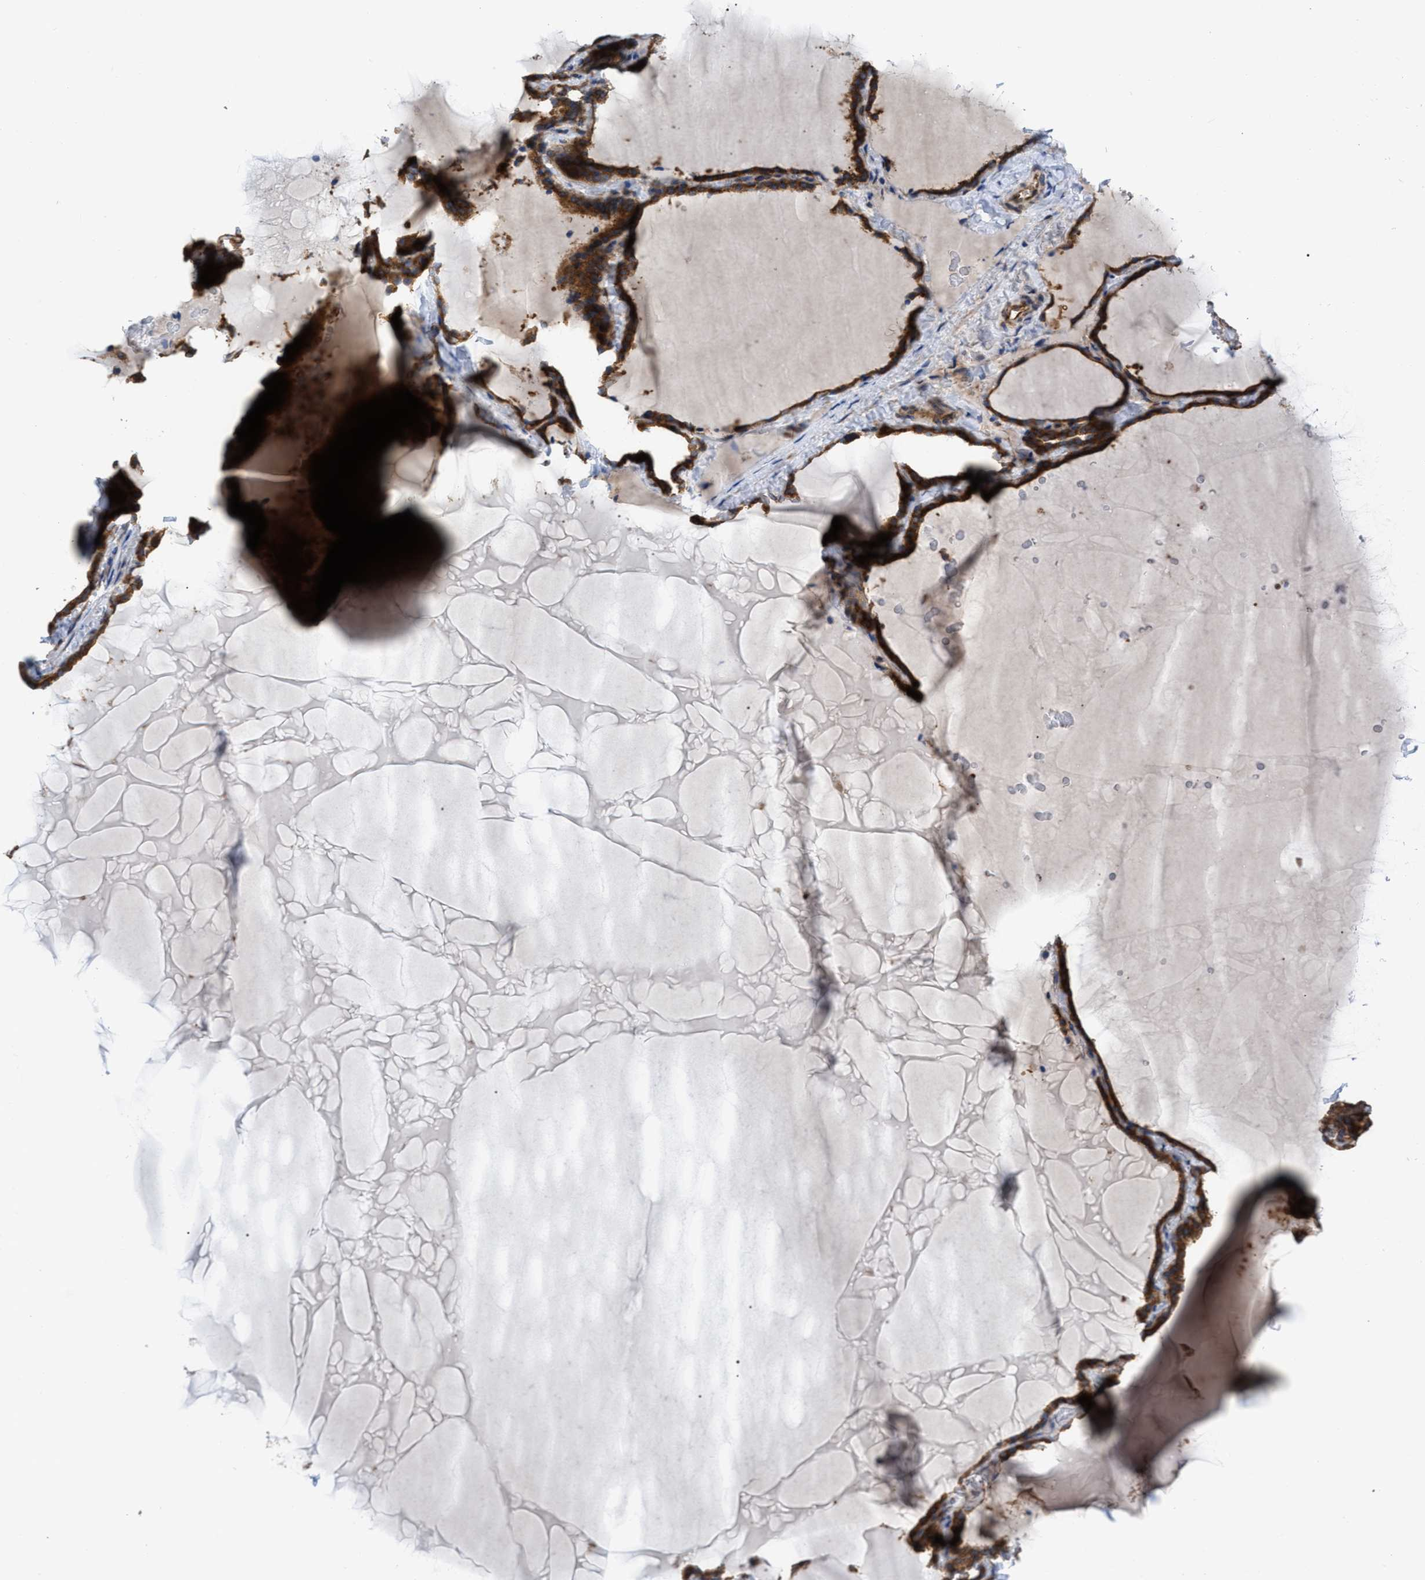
{"staining": {"intensity": "strong", "quantity": ">75%", "location": "cytoplasmic/membranous"}, "tissue": "thyroid gland", "cell_type": "Glandular cells", "image_type": "normal", "snomed": [{"axis": "morphology", "description": "Normal tissue, NOS"}, {"axis": "topography", "description": "Thyroid gland"}], "caption": "Immunohistochemical staining of benign thyroid gland reveals high levels of strong cytoplasmic/membranous staining in about >75% of glandular cells.", "gene": "FAM120A", "patient": {"sex": "female", "age": 28}}